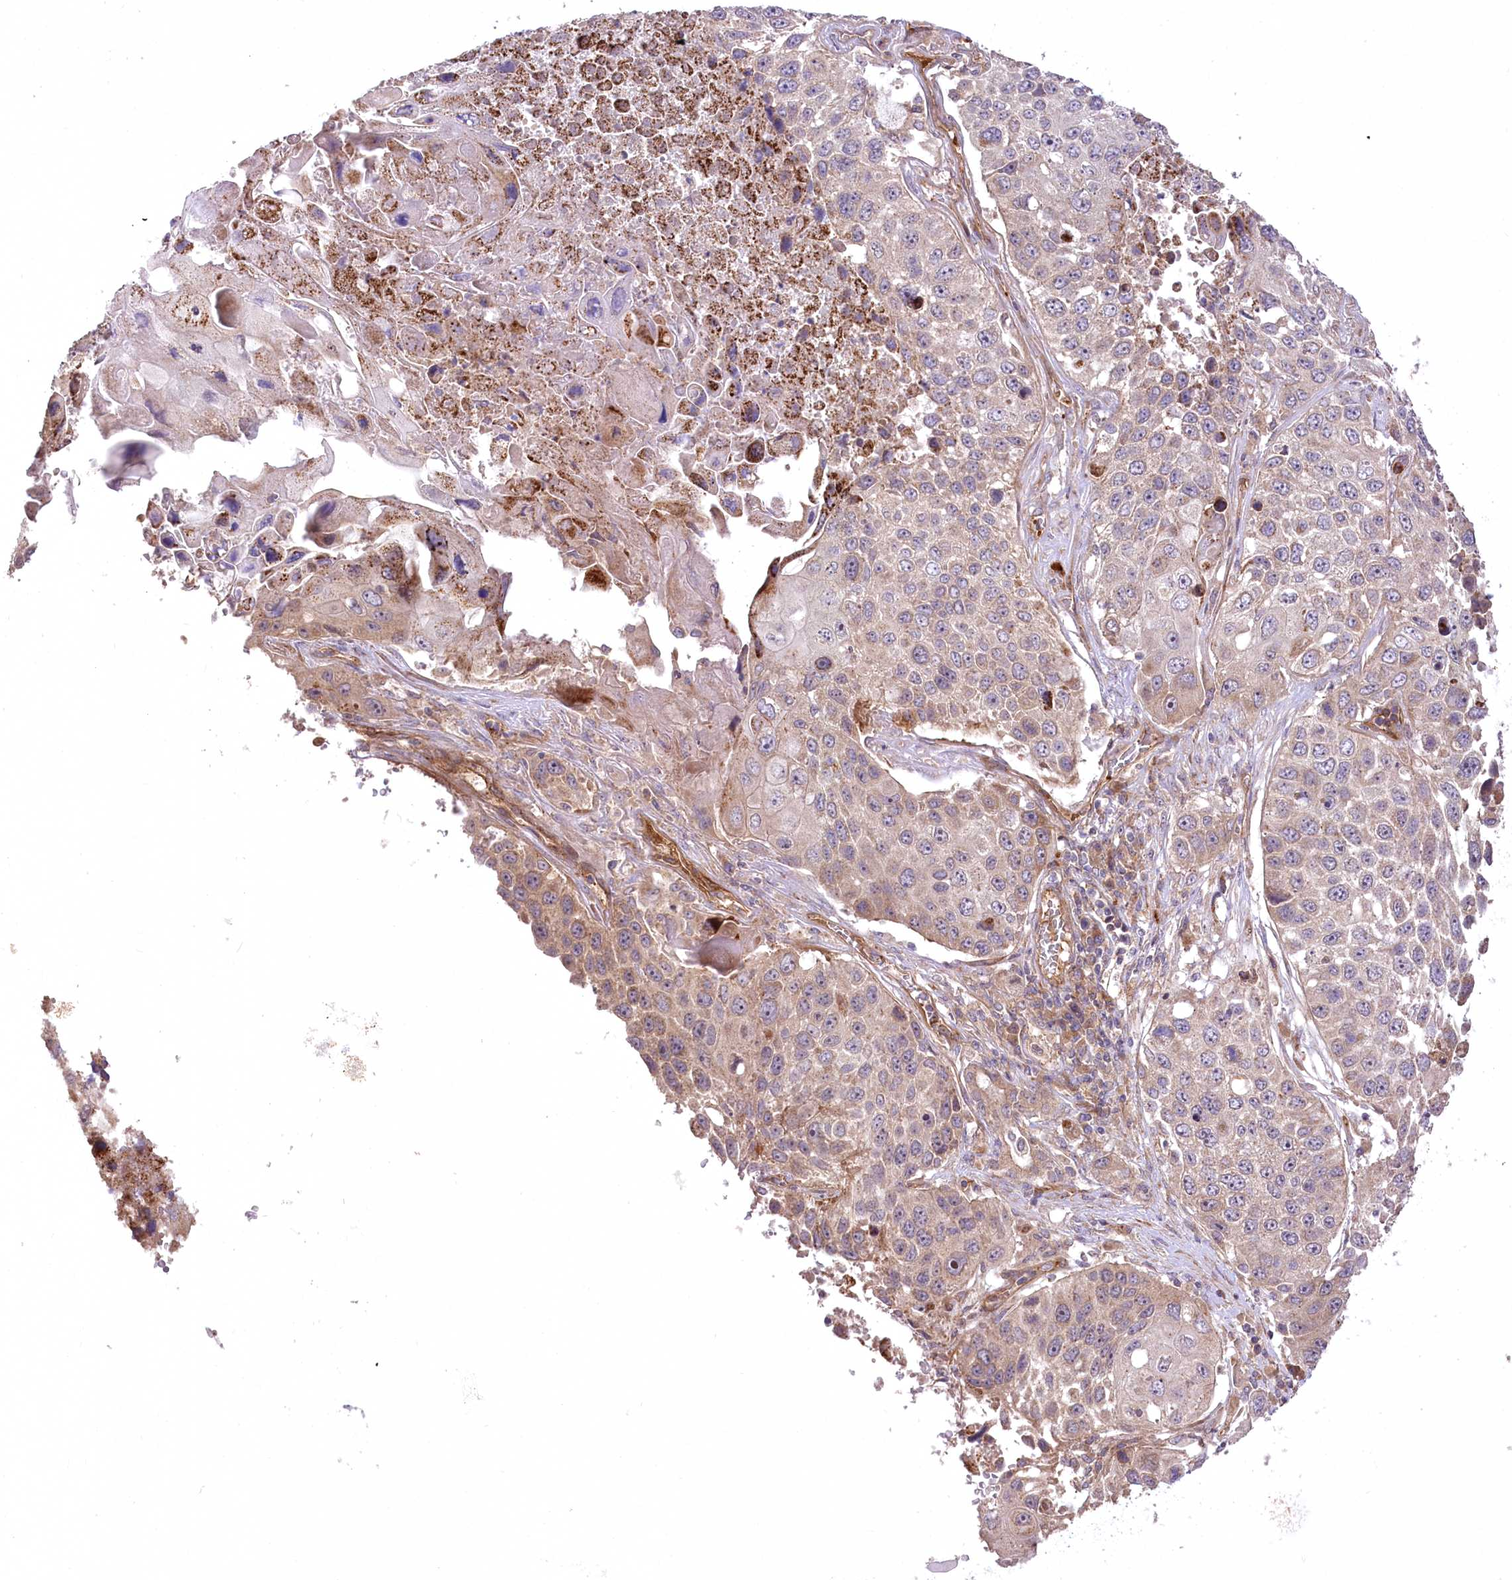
{"staining": {"intensity": "weak", "quantity": "25%-75%", "location": "cytoplasmic/membranous"}, "tissue": "lung cancer", "cell_type": "Tumor cells", "image_type": "cancer", "snomed": [{"axis": "morphology", "description": "Squamous cell carcinoma, NOS"}, {"axis": "topography", "description": "Lung"}], "caption": "Immunohistochemistry image of human lung cancer stained for a protein (brown), which shows low levels of weak cytoplasmic/membranous positivity in about 25%-75% of tumor cells.", "gene": "PSTK", "patient": {"sex": "male", "age": 61}}